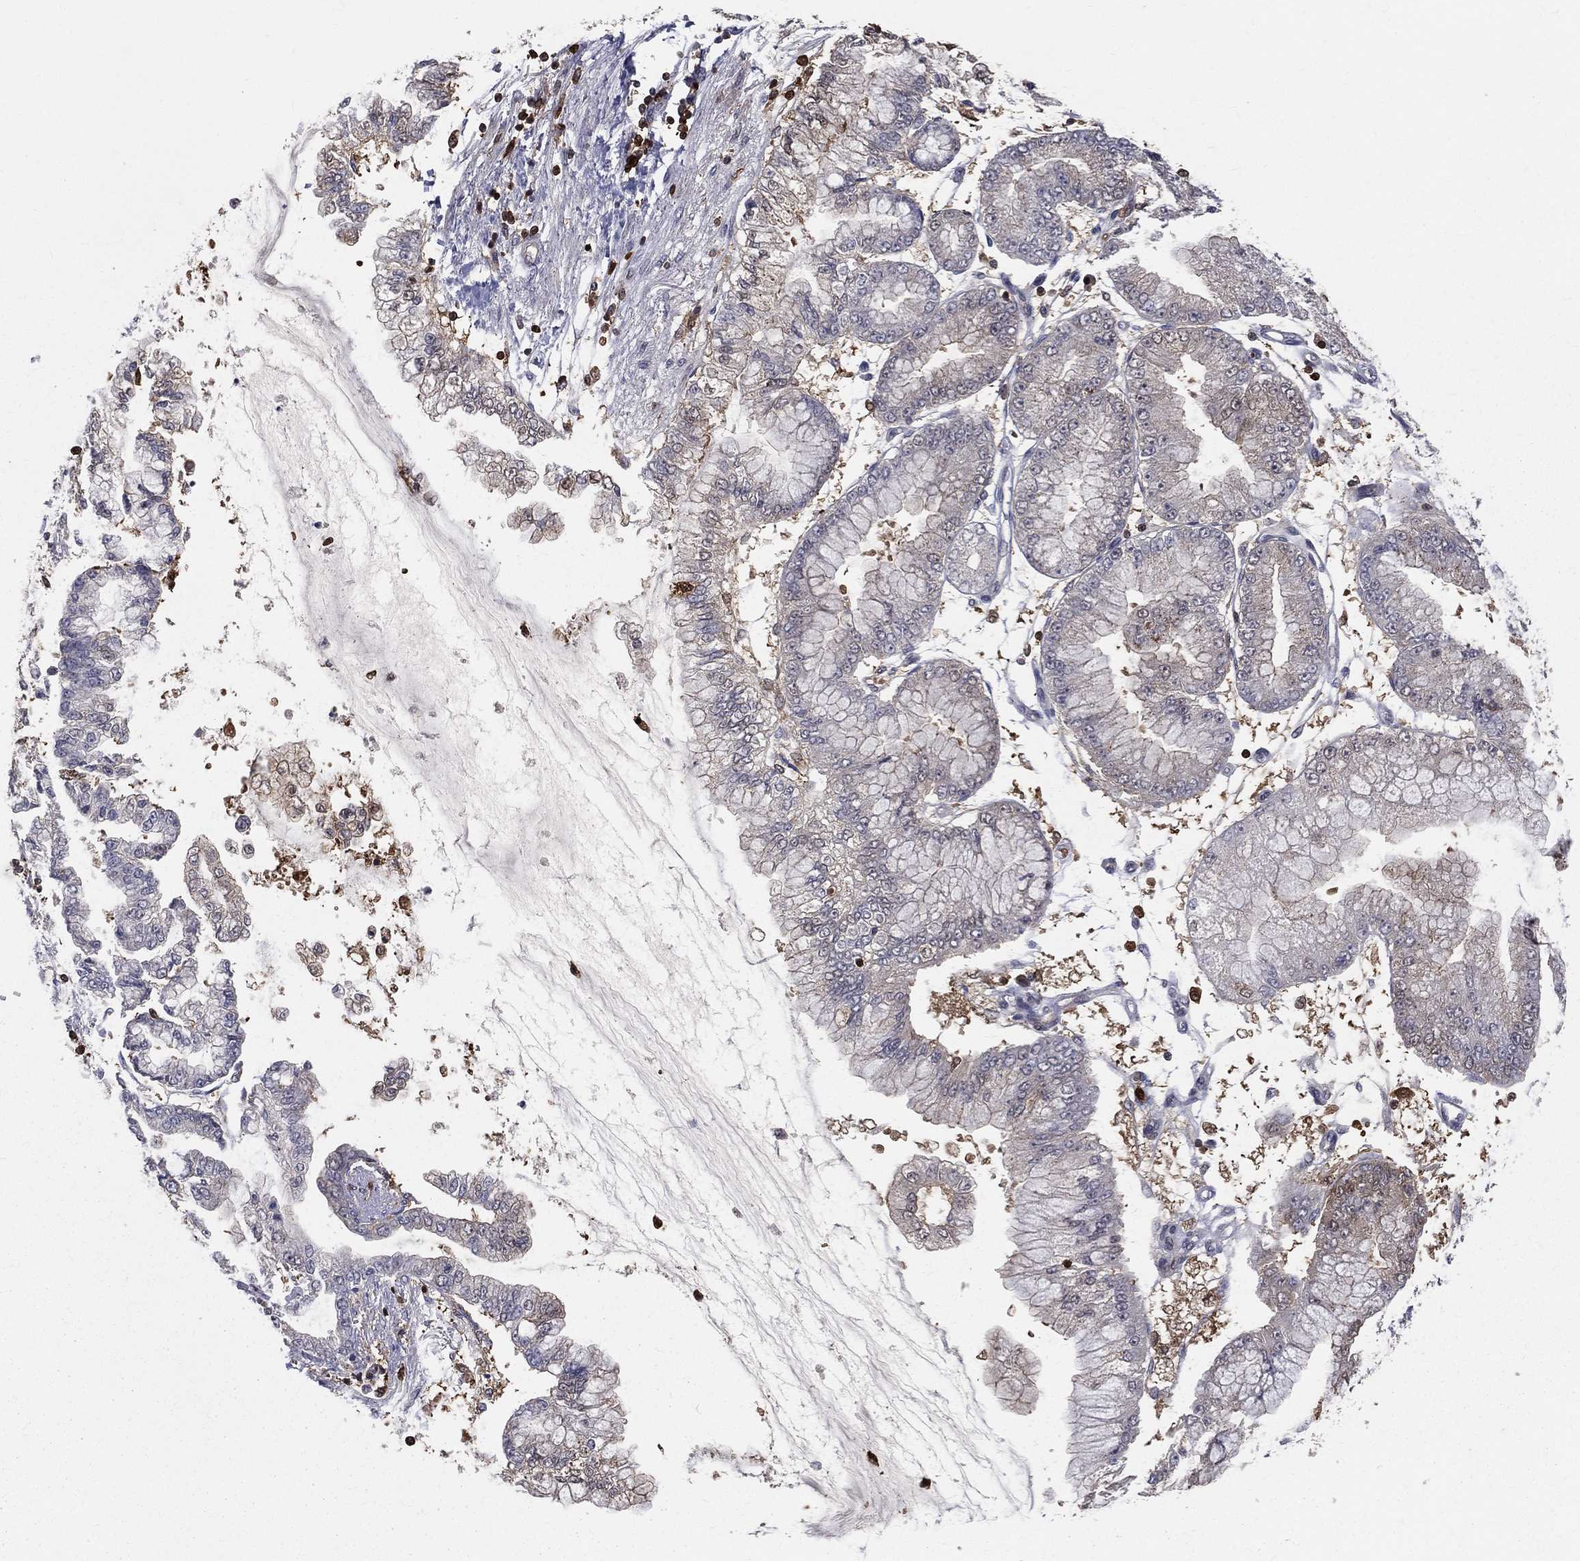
{"staining": {"intensity": "negative", "quantity": "none", "location": "none"}, "tissue": "stomach cancer", "cell_type": "Tumor cells", "image_type": "cancer", "snomed": [{"axis": "morphology", "description": "Adenocarcinoma, NOS"}, {"axis": "topography", "description": "Stomach, upper"}], "caption": "Human adenocarcinoma (stomach) stained for a protein using IHC reveals no positivity in tumor cells.", "gene": "ENO1", "patient": {"sex": "female", "age": 74}}